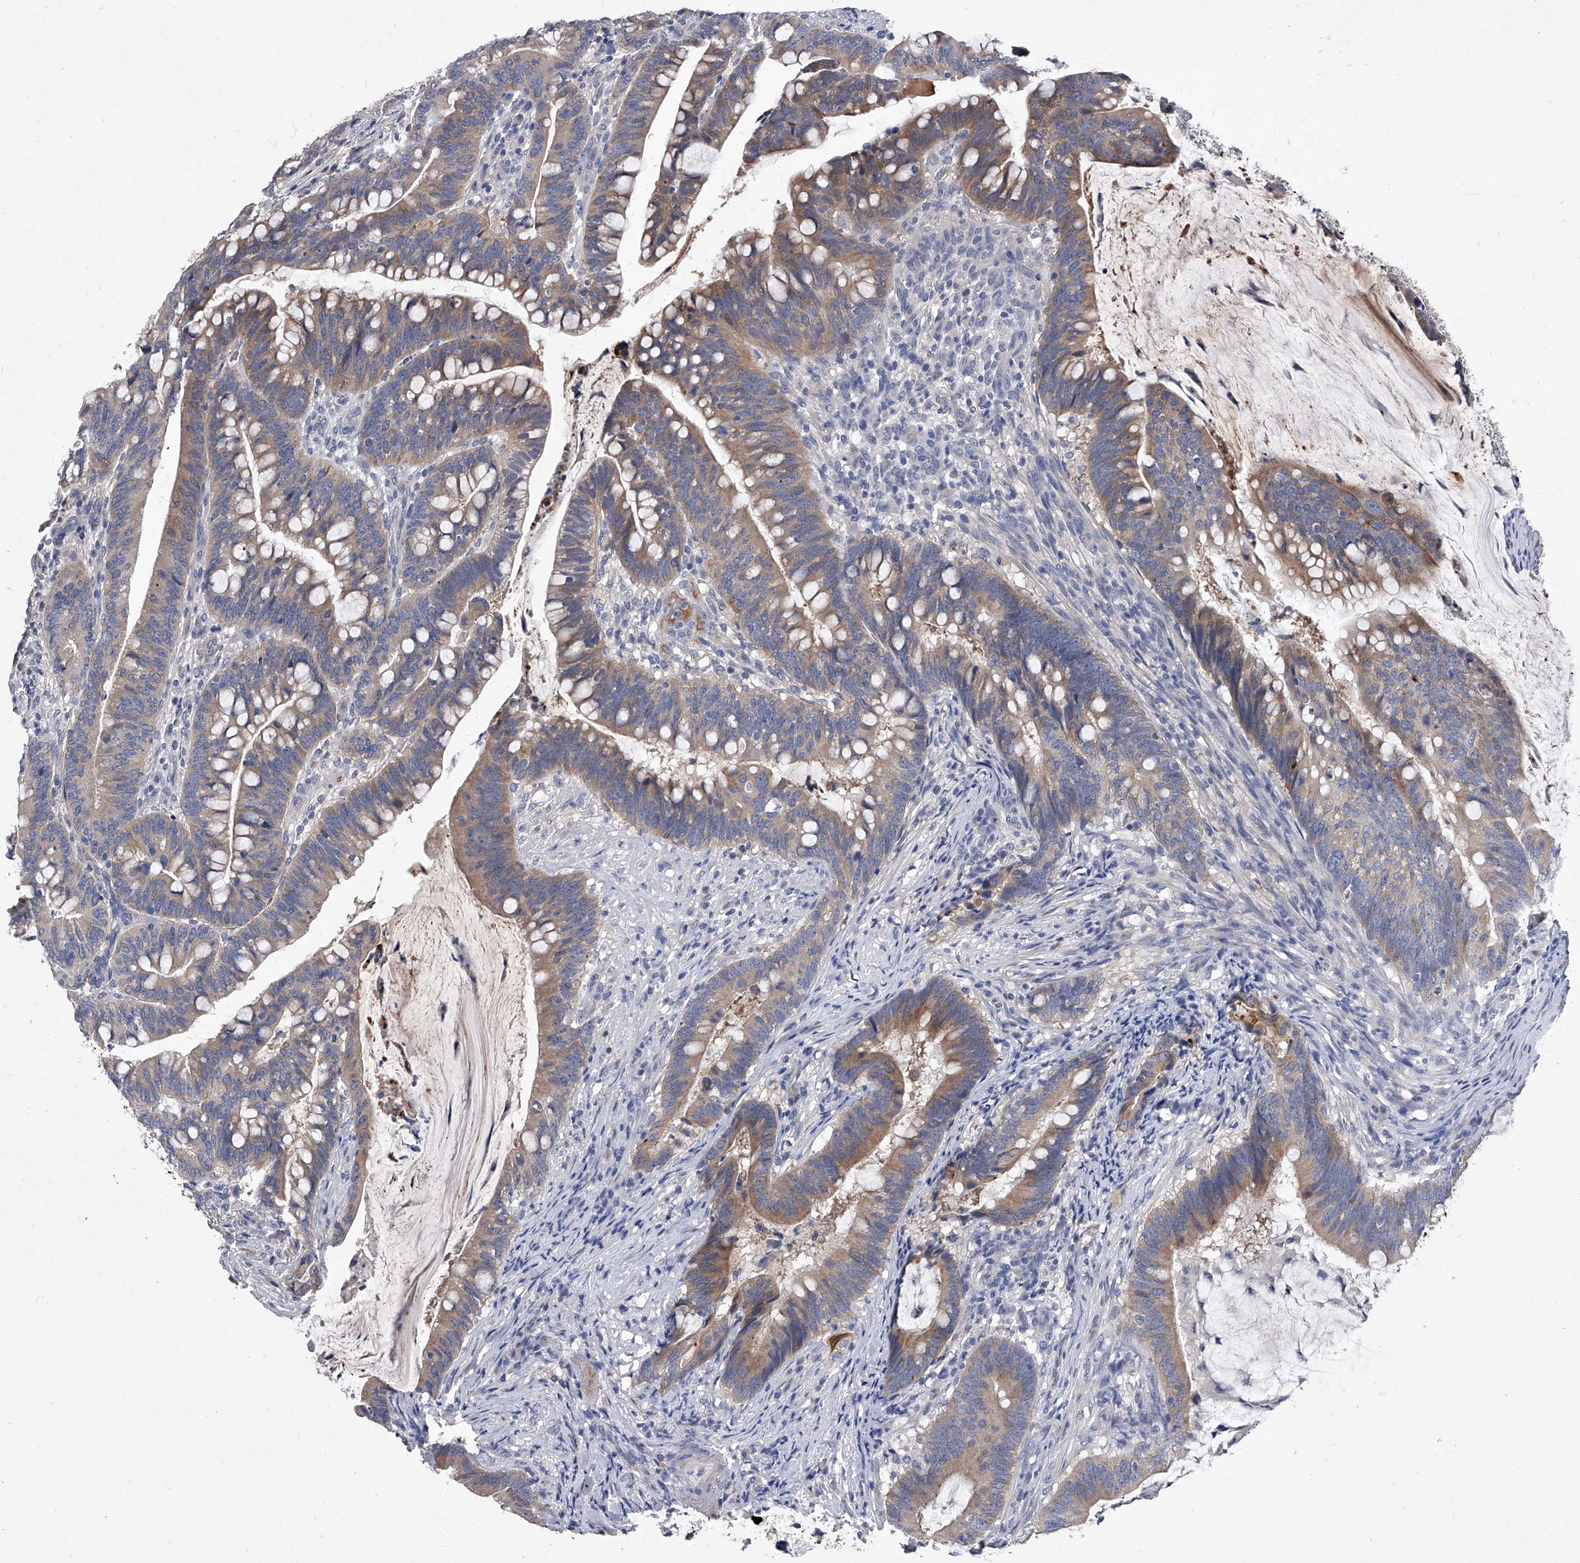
{"staining": {"intensity": "moderate", "quantity": "25%-75%", "location": "cytoplasmic/membranous"}, "tissue": "colorectal cancer", "cell_type": "Tumor cells", "image_type": "cancer", "snomed": [{"axis": "morphology", "description": "Adenocarcinoma, NOS"}, {"axis": "topography", "description": "Colon"}], "caption": "This is a photomicrograph of IHC staining of colorectal cancer, which shows moderate expression in the cytoplasmic/membranous of tumor cells.", "gene": "C5", "patient": {"sex": "female", "age": 66}}